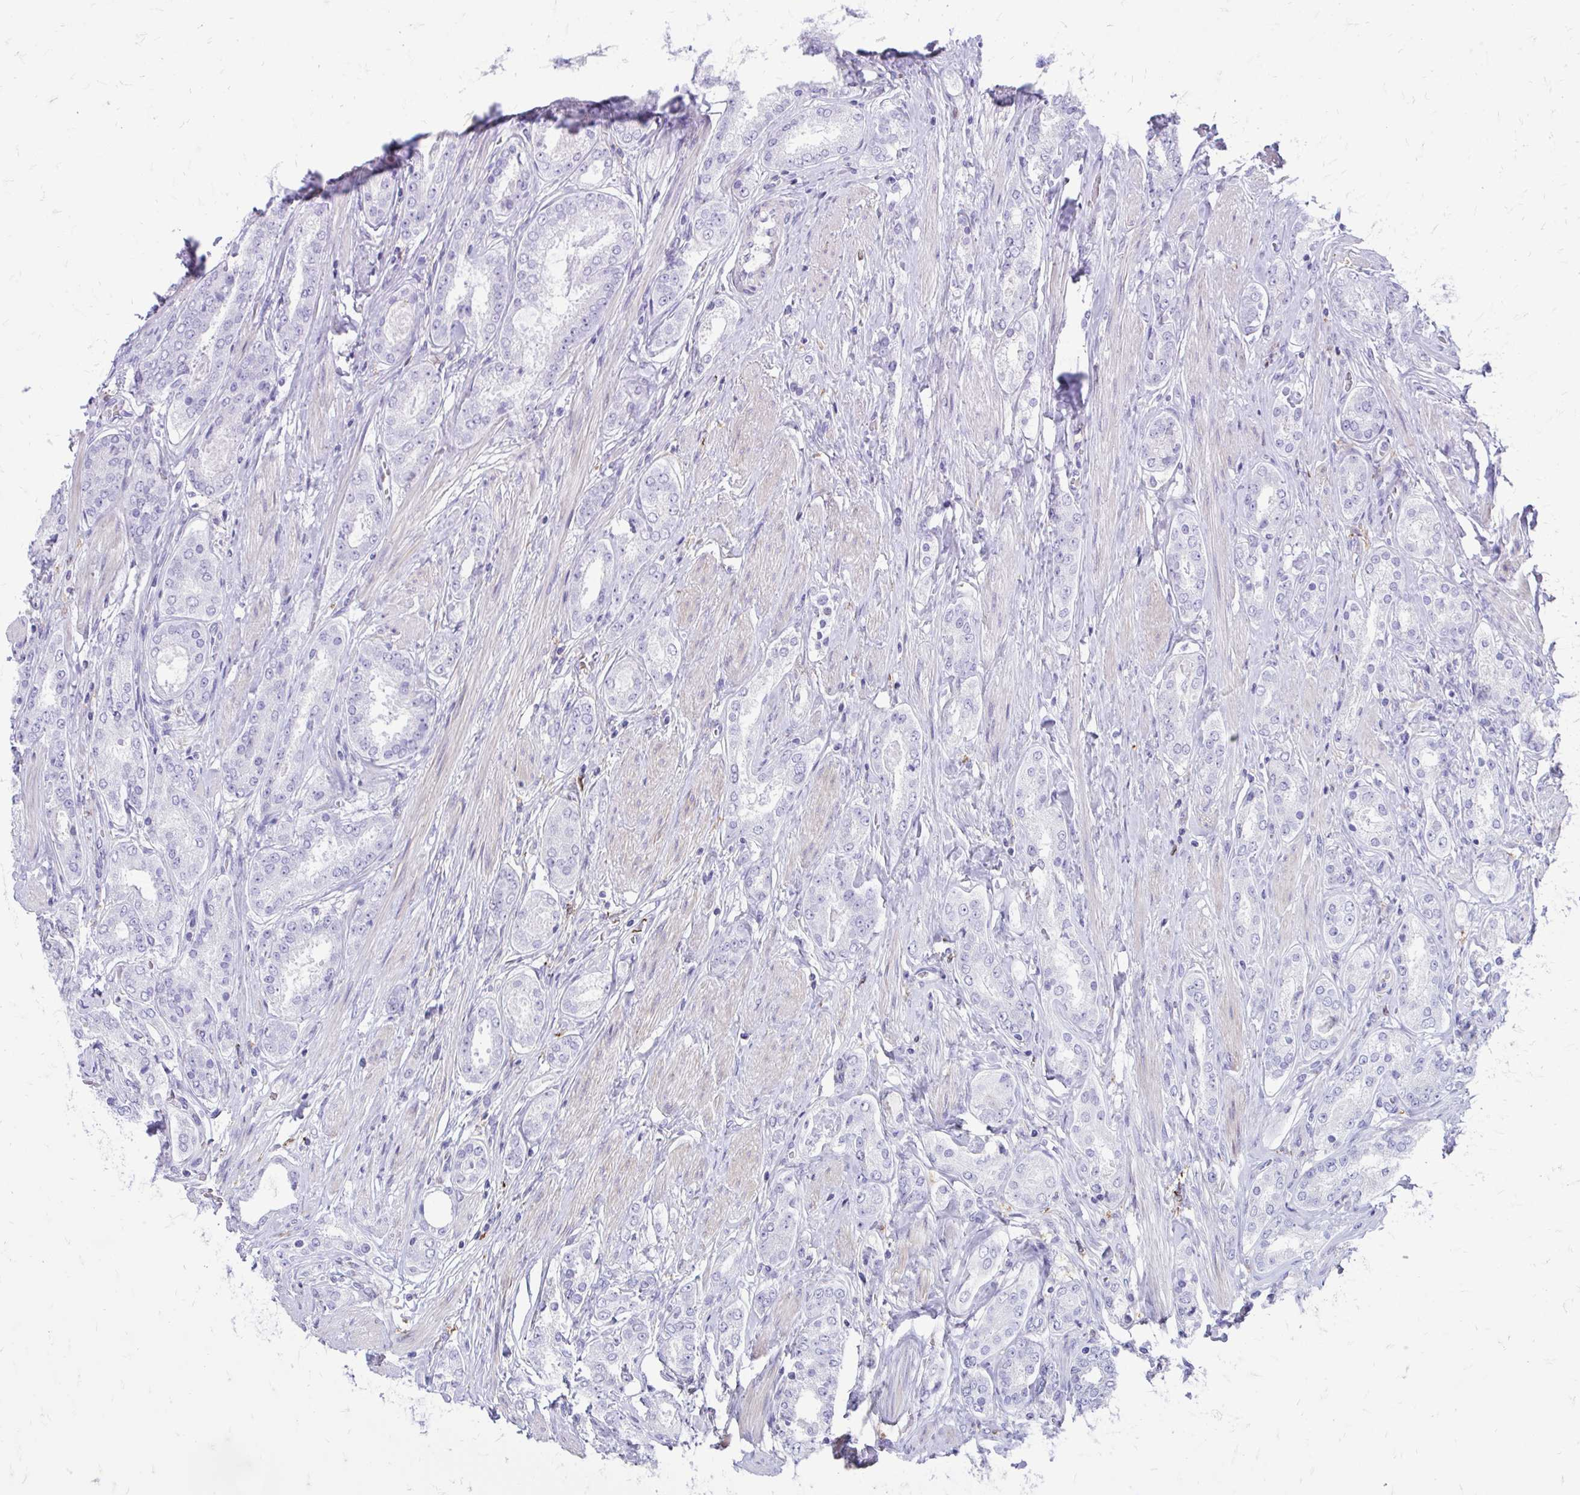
{"staining": {"intensity": "negative", "quantity": "none", "location": "none"}, "tissue": "prostate cancer", "cell_type": "Tumor cells", "image_type": "cancer", "snomed": [{"axis": "morphology", "description": "Adenocarcinoma, High grade"}, {"axis": "topography", "description": "Prostate"}], "caption": "Immunohistochemical staining of human high-grade adenocarcinoma (prostate) displays no significant positivity in tumor cells.", "gene": "SIGLEC11", "patient": {"sex": "male", "age": 63}}